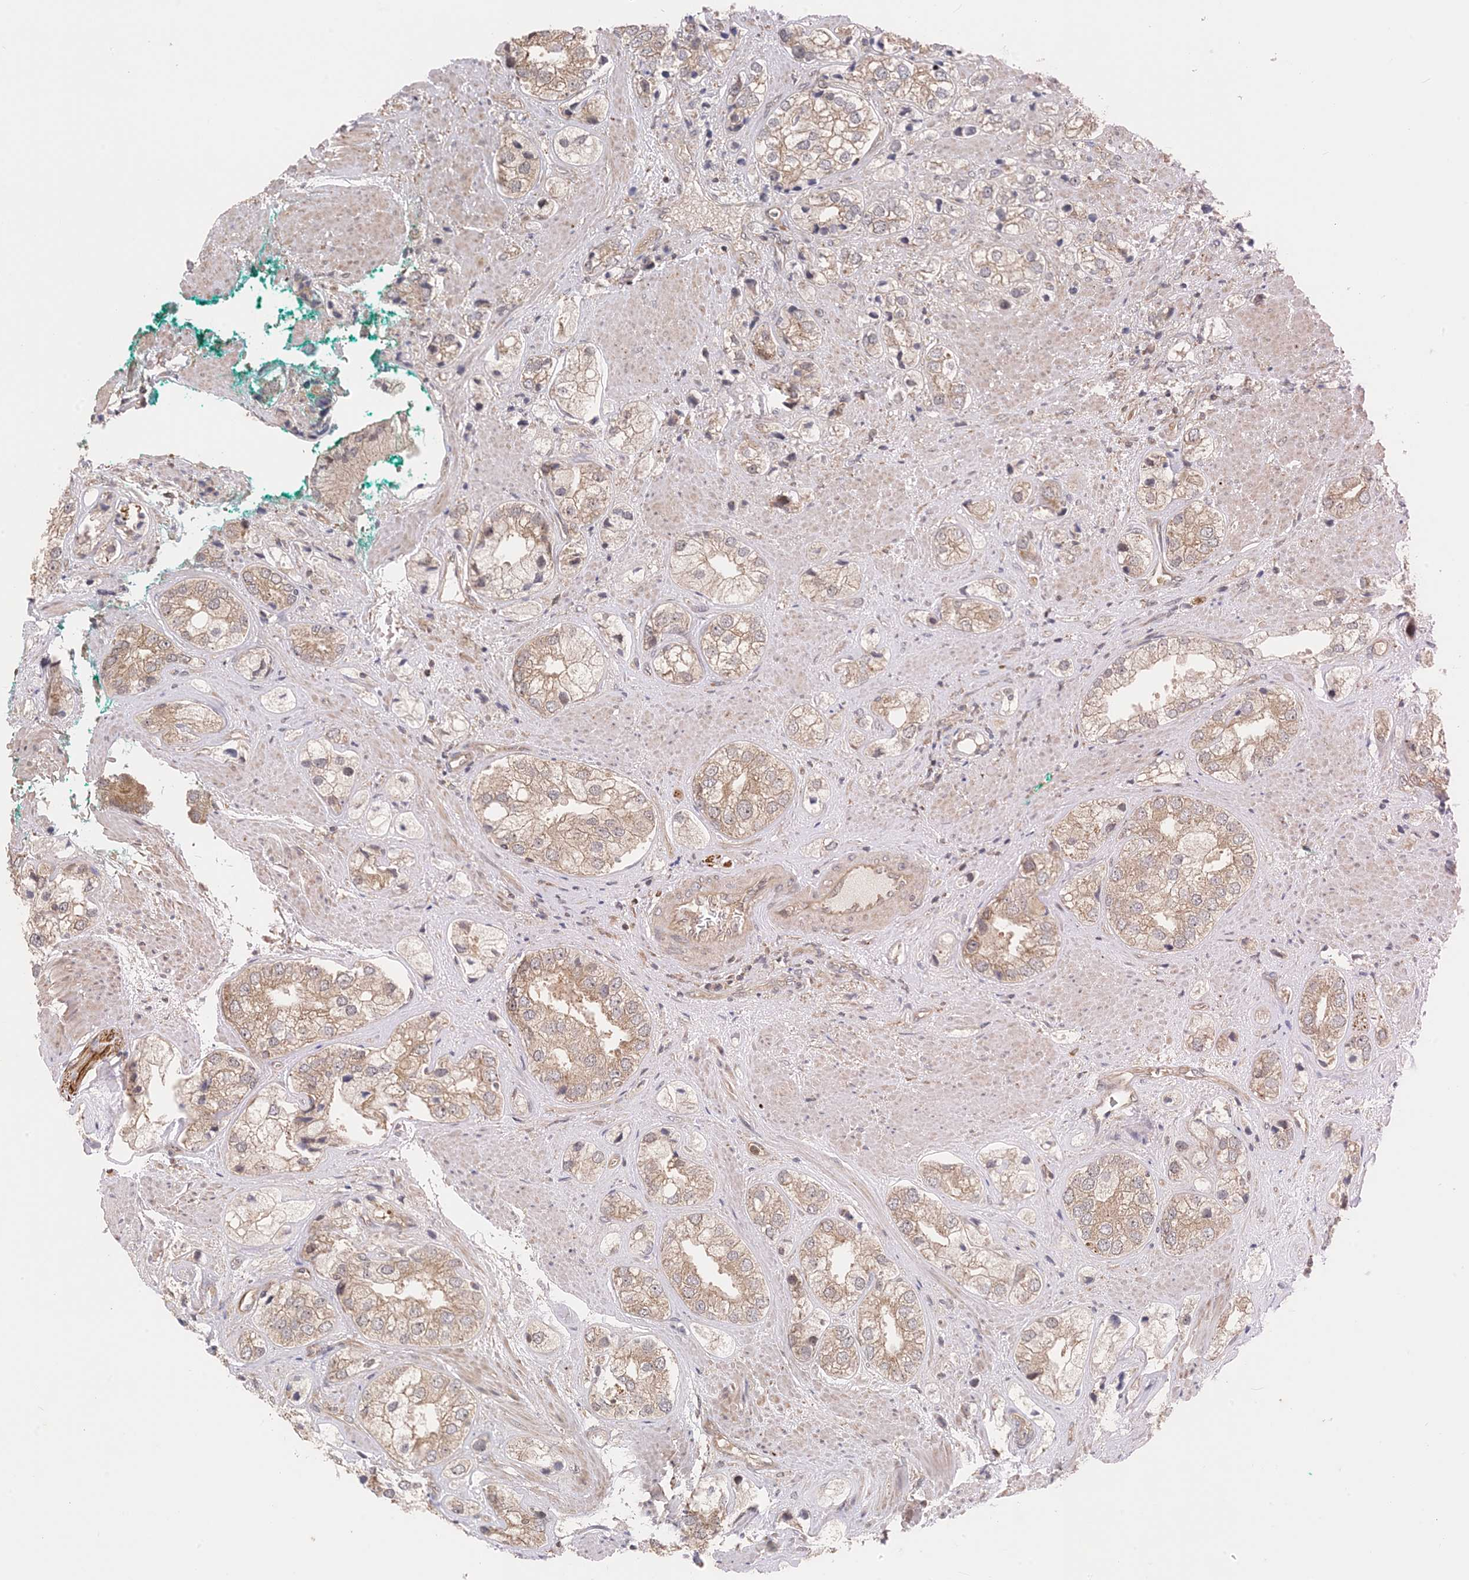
{"staining": {"intensity": "moderate", "quantity": ">75%", "location": "cytoplasmic/membranous"}, "tissue": "prostate cancer", "cell_type": "Tumor cells", "image_type": "cancer", "snomed": [{"axis": "morphology", "description": "Adenocarcinoma, High grade"}, {"axis": "topography", "description": "Prostate"}], "caption": "Immunohistochemical staining of human prostate cancer shows medium levels of moderate cytoplasmic/membranous staining in approximately >75% of tumor cells.", "gene": "ZBTB3", "patient": {"sex": "male", "age": 50}}